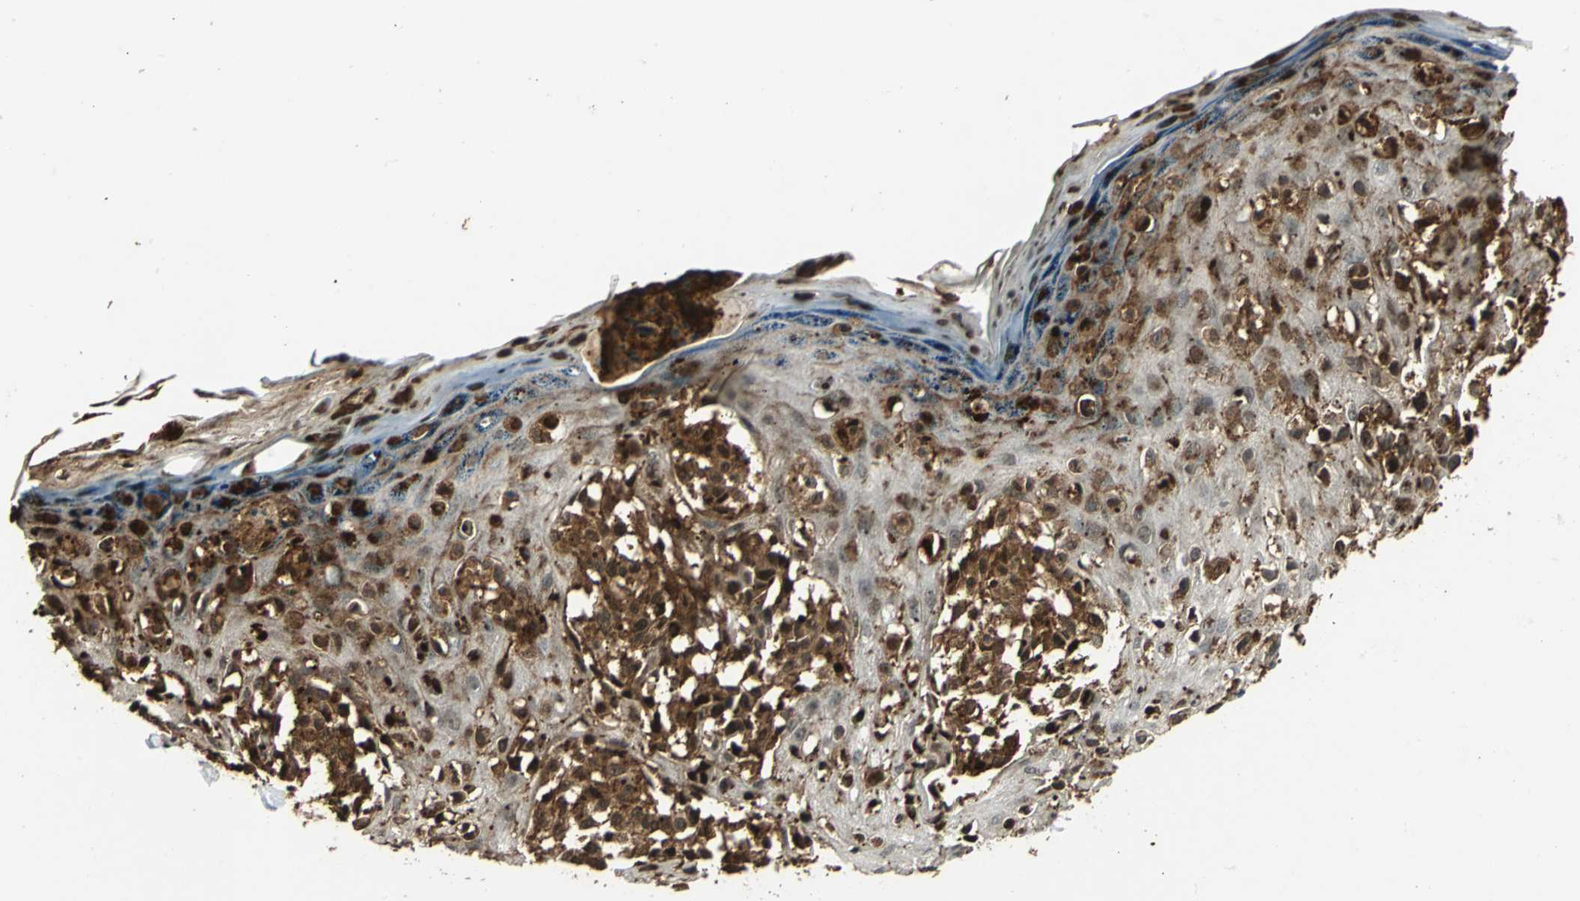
{"staining": {"intensity": "strong", "quantity": ">75%", "location": "cytoplasmic/membranous,nuclear"}, "tissue": "melanoma", "cell_type": "Tumor cells", "image_type": "cancer", "snomed": [{"axis": "morphology", "description": "Malignant melanoma, NOS"}, {"axis": "topography", "description": "Skin"}], "caption": "This micrograph reveals malignant melanoma stained with IHC to label a protein in brown. The cytoplasmic/membranous and nuclear of tumor cells show strong positivity for the protein. Nuclei are counter-stained blue.", "gene": "PPP1R13L", "patient": {"sex": "female", "age": 38}}